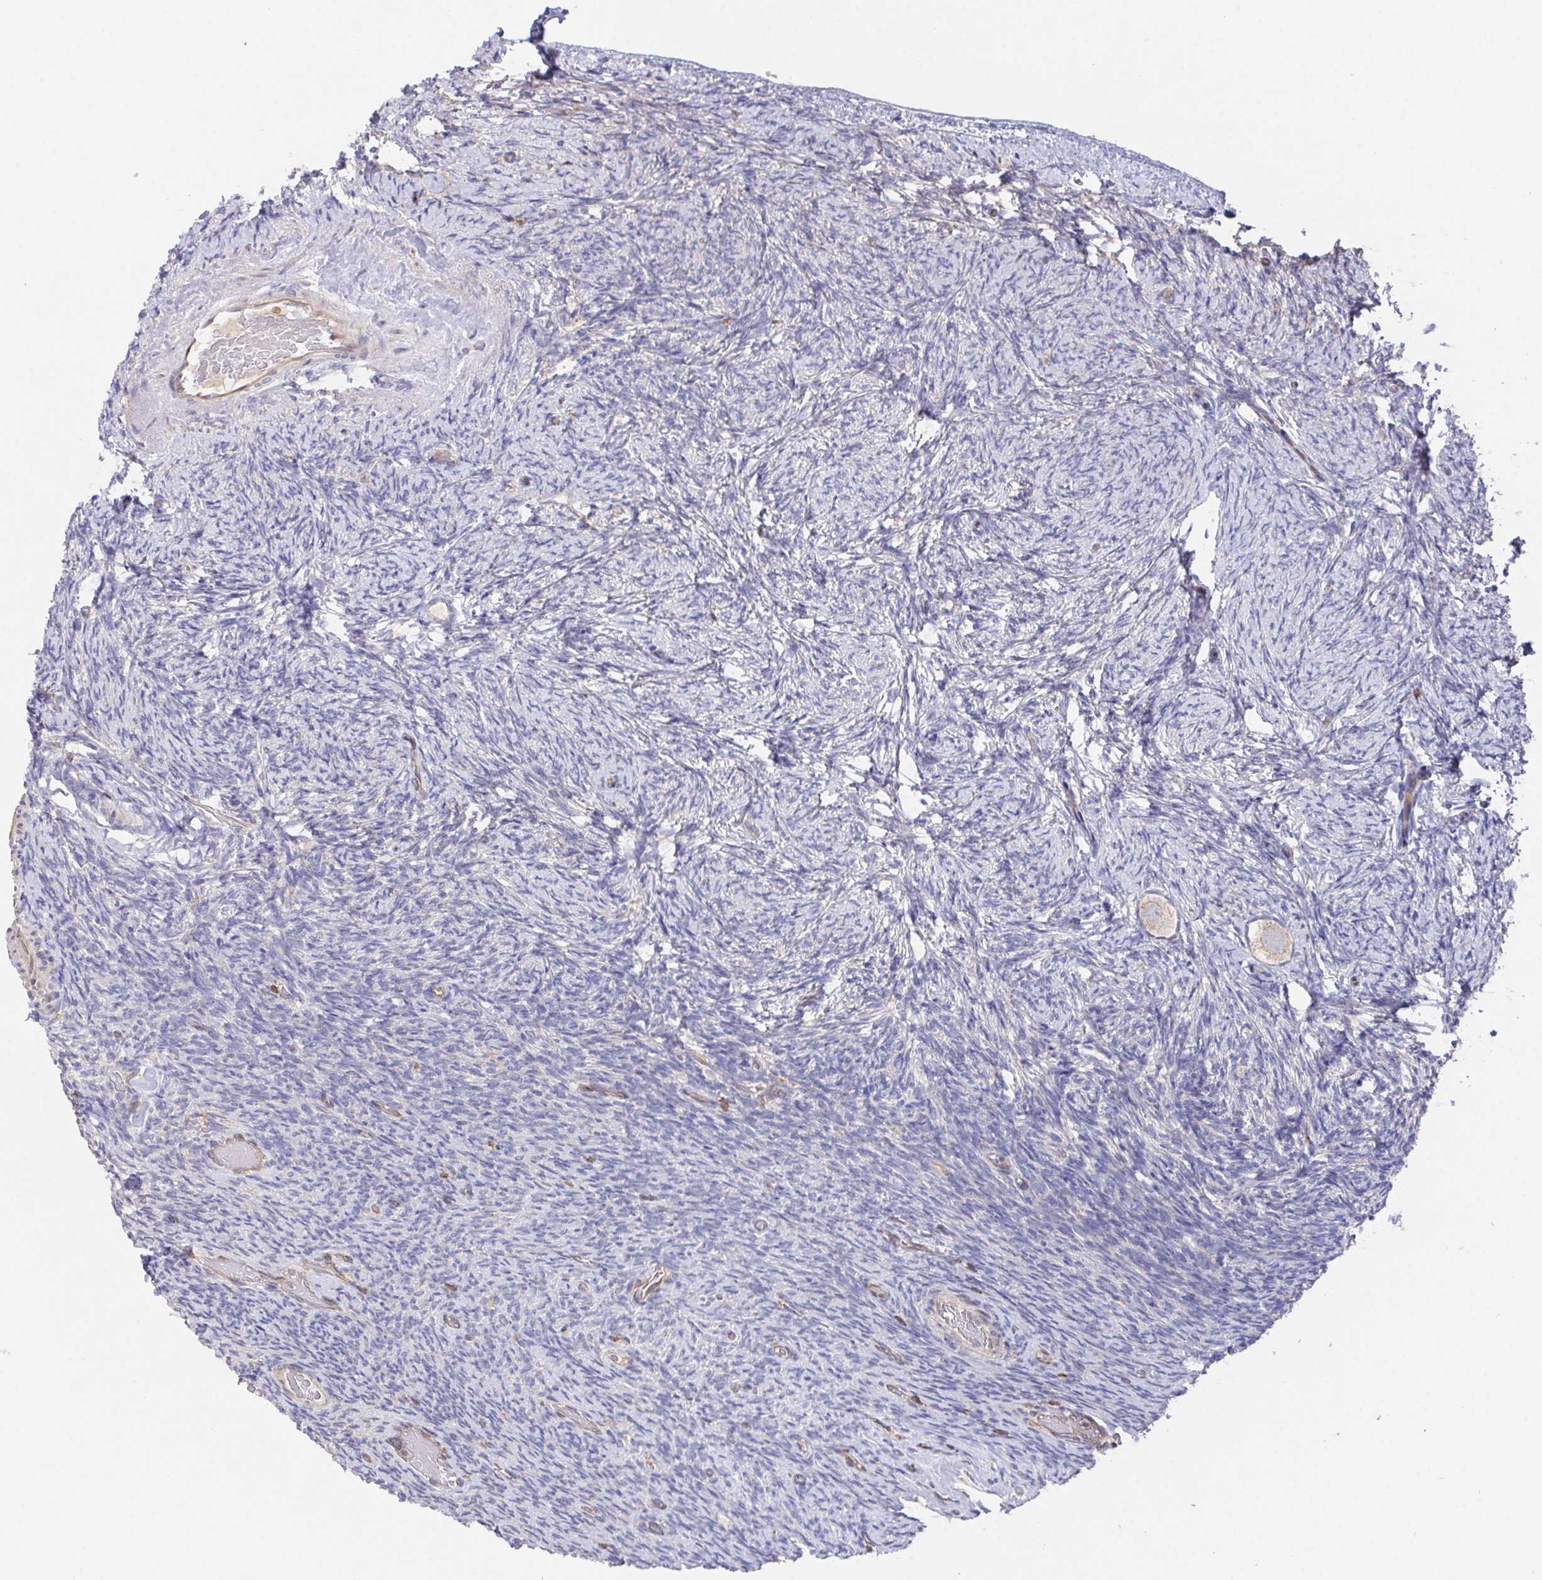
{"staining": {"intensity": "weak", "quantity": "25%-75%", "location": "cytoplasmic/membranous"}, "tissue": "ovary", "cell_type": "Follicle cells", "image_type": "normal", "snomed": [{"axis": "morphology", "description": "Normal tissue, NOS"}, {"axis": "topography", "description": "Ovary"}], "caption": "Immunohistochemistry (IHC) micrograph of benign ovary: human ovary stained using immunohistochemistry demonstrates low levels of weak protein expression localized specifically in the cytoplasmic/membranous of follicle cells, appearing as a cytoplasmic/membranous brown color.", "gene": "FAM241A", "patient": {"sex": "female", "age": 34}}